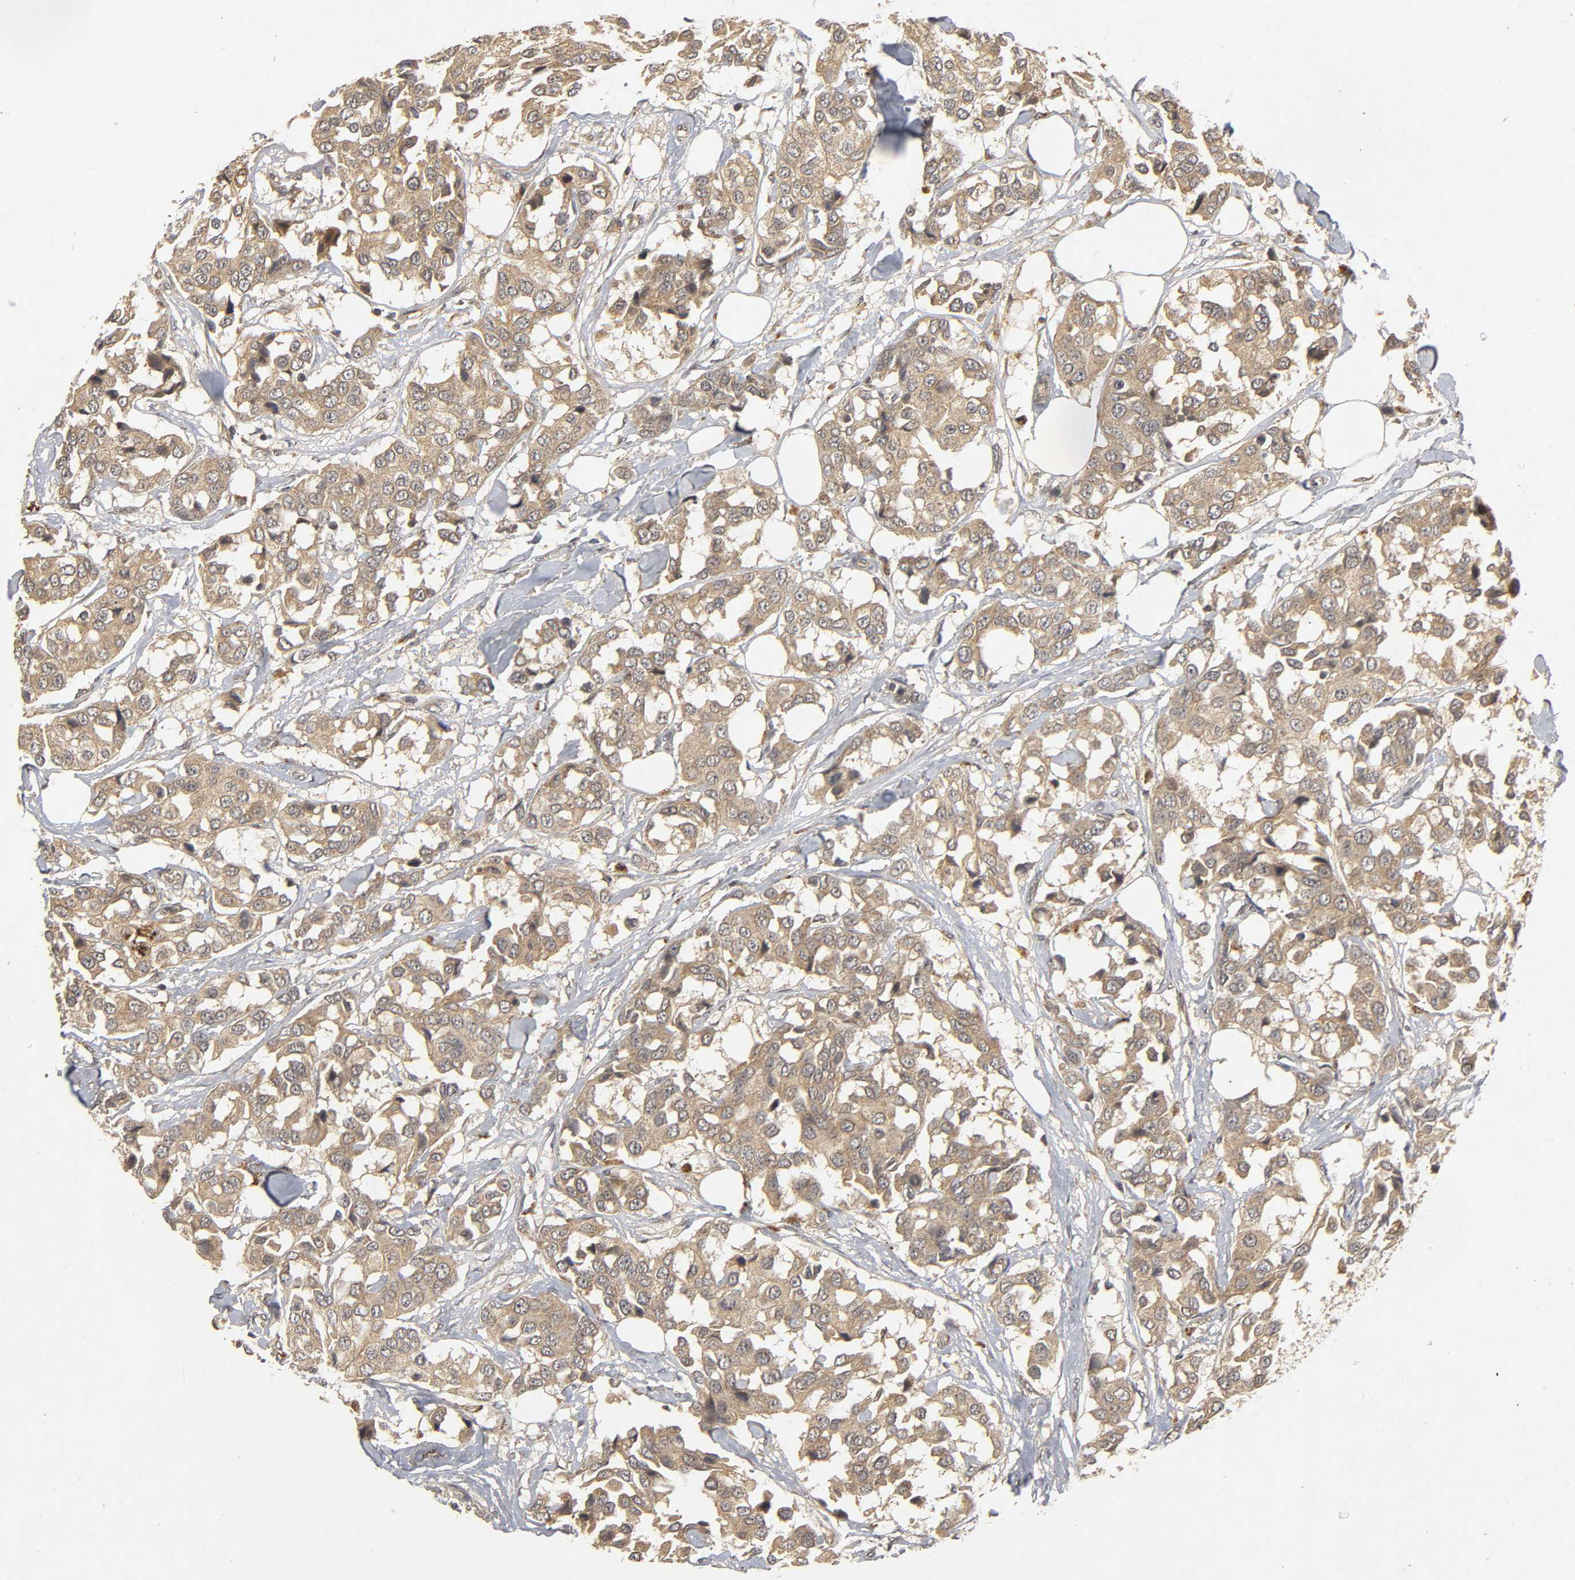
{"staining": {"intensity": "weak", "quantity": ">75%", "location": "cytoplasmic/membranous"}, "tissue": "breast cancer", "cell_type": "Tumor cells", "image_type": "cancer", "snomed": [{"axis": "morphology", "description": "Duct carcinoma"}, {"axis": "topography", "description": "Breast"}], "caption": "IHC staining of breast cancer (invasive ductal carcinoma), which demonstrates low levels of weak cytoplasmic/membranous expression in approximately >75% of tumor cells indicating weak cytoplasmic/membranous protein staining. The staining was performed using DAB (3,3'-diaminobenzidine) (brown) for protein detection and nuclei were counterstained in hematoxylin (blue).", "gene": "TRAF6", "patient": {"sex": "female", "age": 80}}